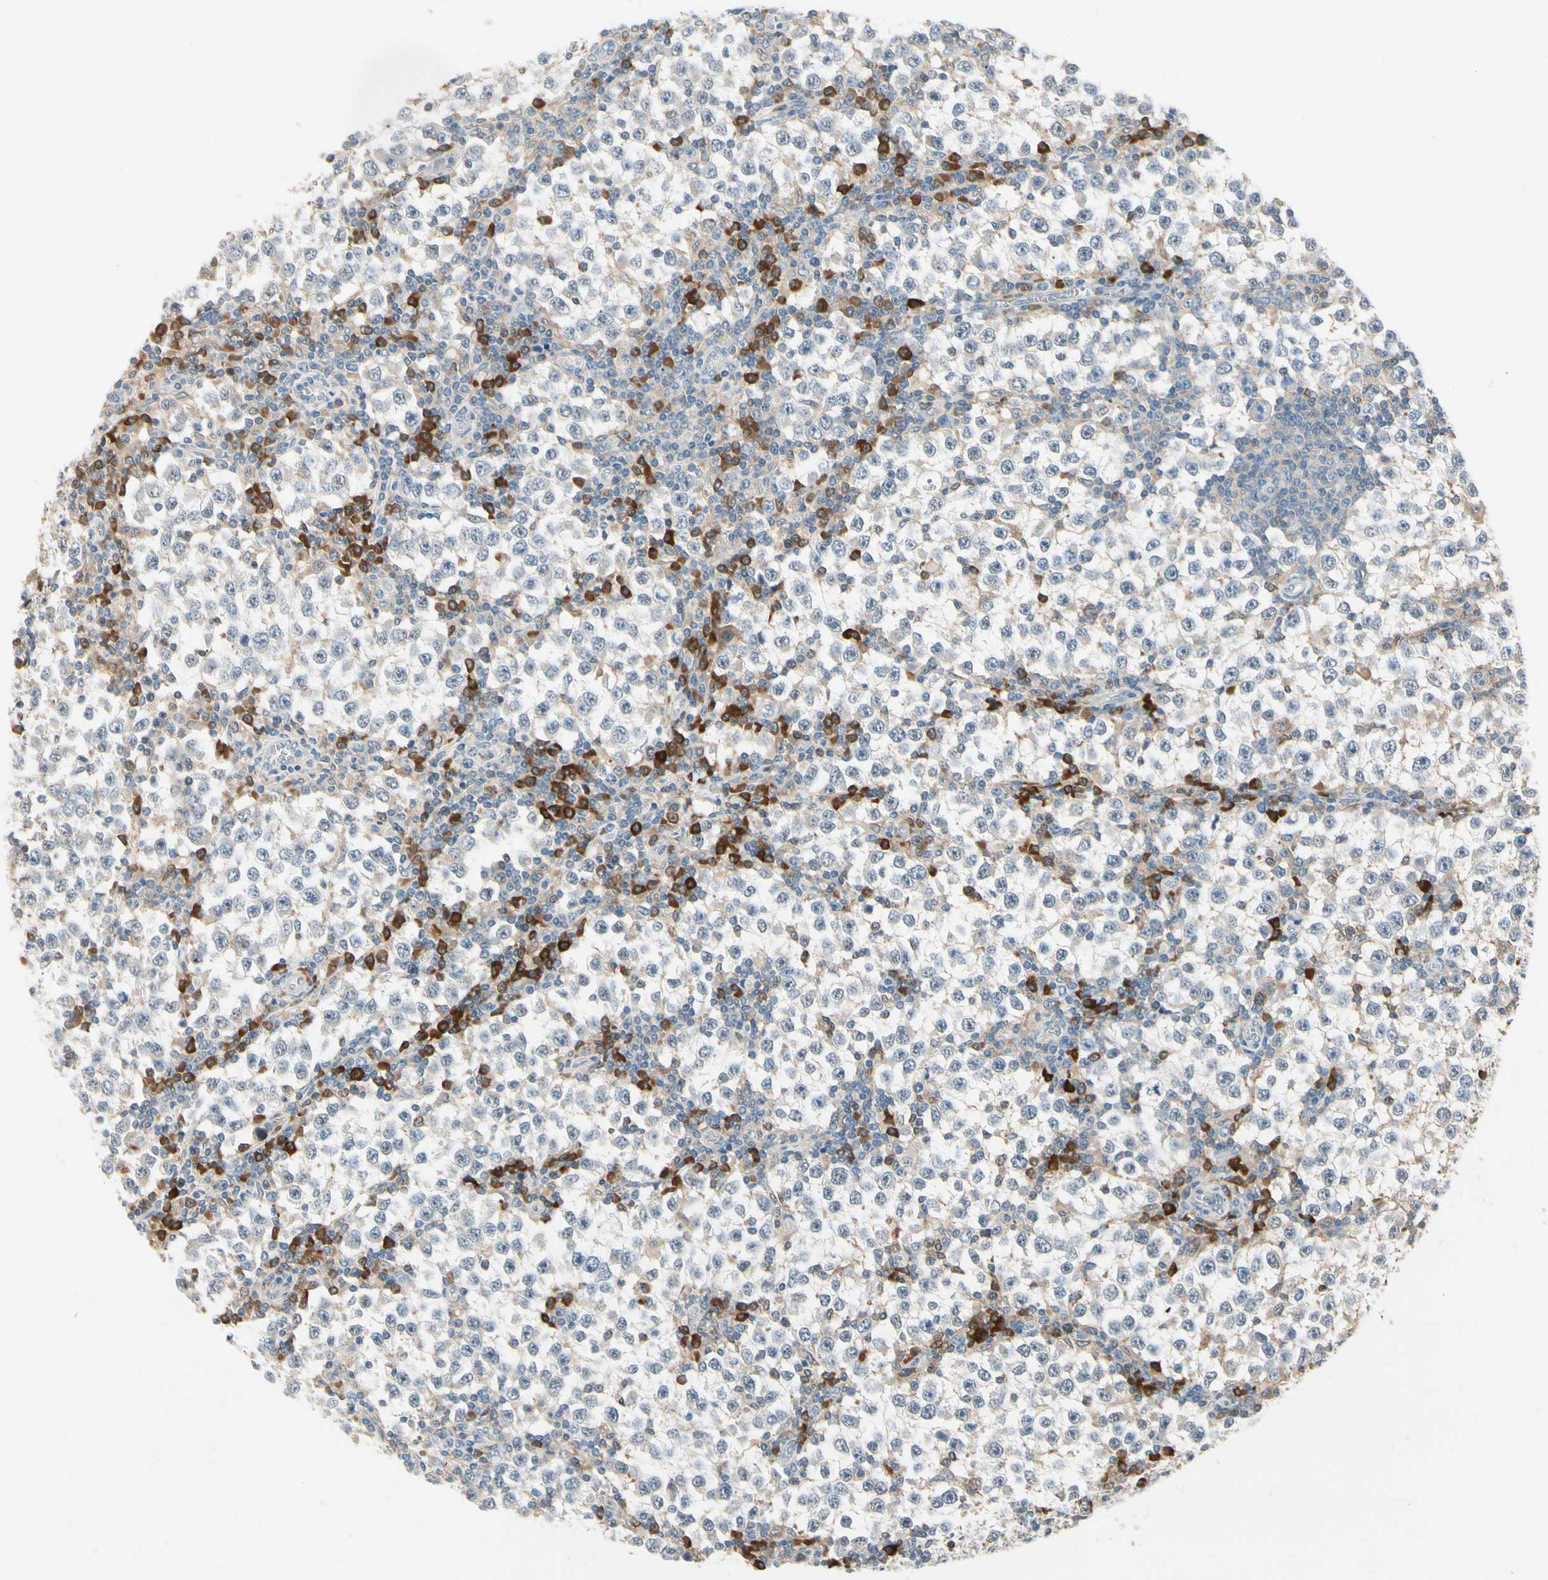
{"staining": {"intensity": "weak", "quantity": "25%-75%", "location": "cytoplasmic/membranous"}, "tissue": "testis cancer", "cell_type": "Tumor cells", "image_type": "cancer", "snomed": [{"axis": "morphology", "description": "Seminoma, NOS"}, {"axis": "topography", "description": "Testis"}], "caption": "Immunohistochemistry (IHC) staining of testis seminoma, which shows low levels of weak cytoplasmic/membranous expression in approximately 25%-75% of tumor cells indicating weak cytoplasmic/membranous protein positivity. The staining was performed using DAB (brown) for protein detection and nuclei were counterstained in hematoxylin (blue).", "gene": "WIPI1", "patient": {"sex": "male", "age": 65}}